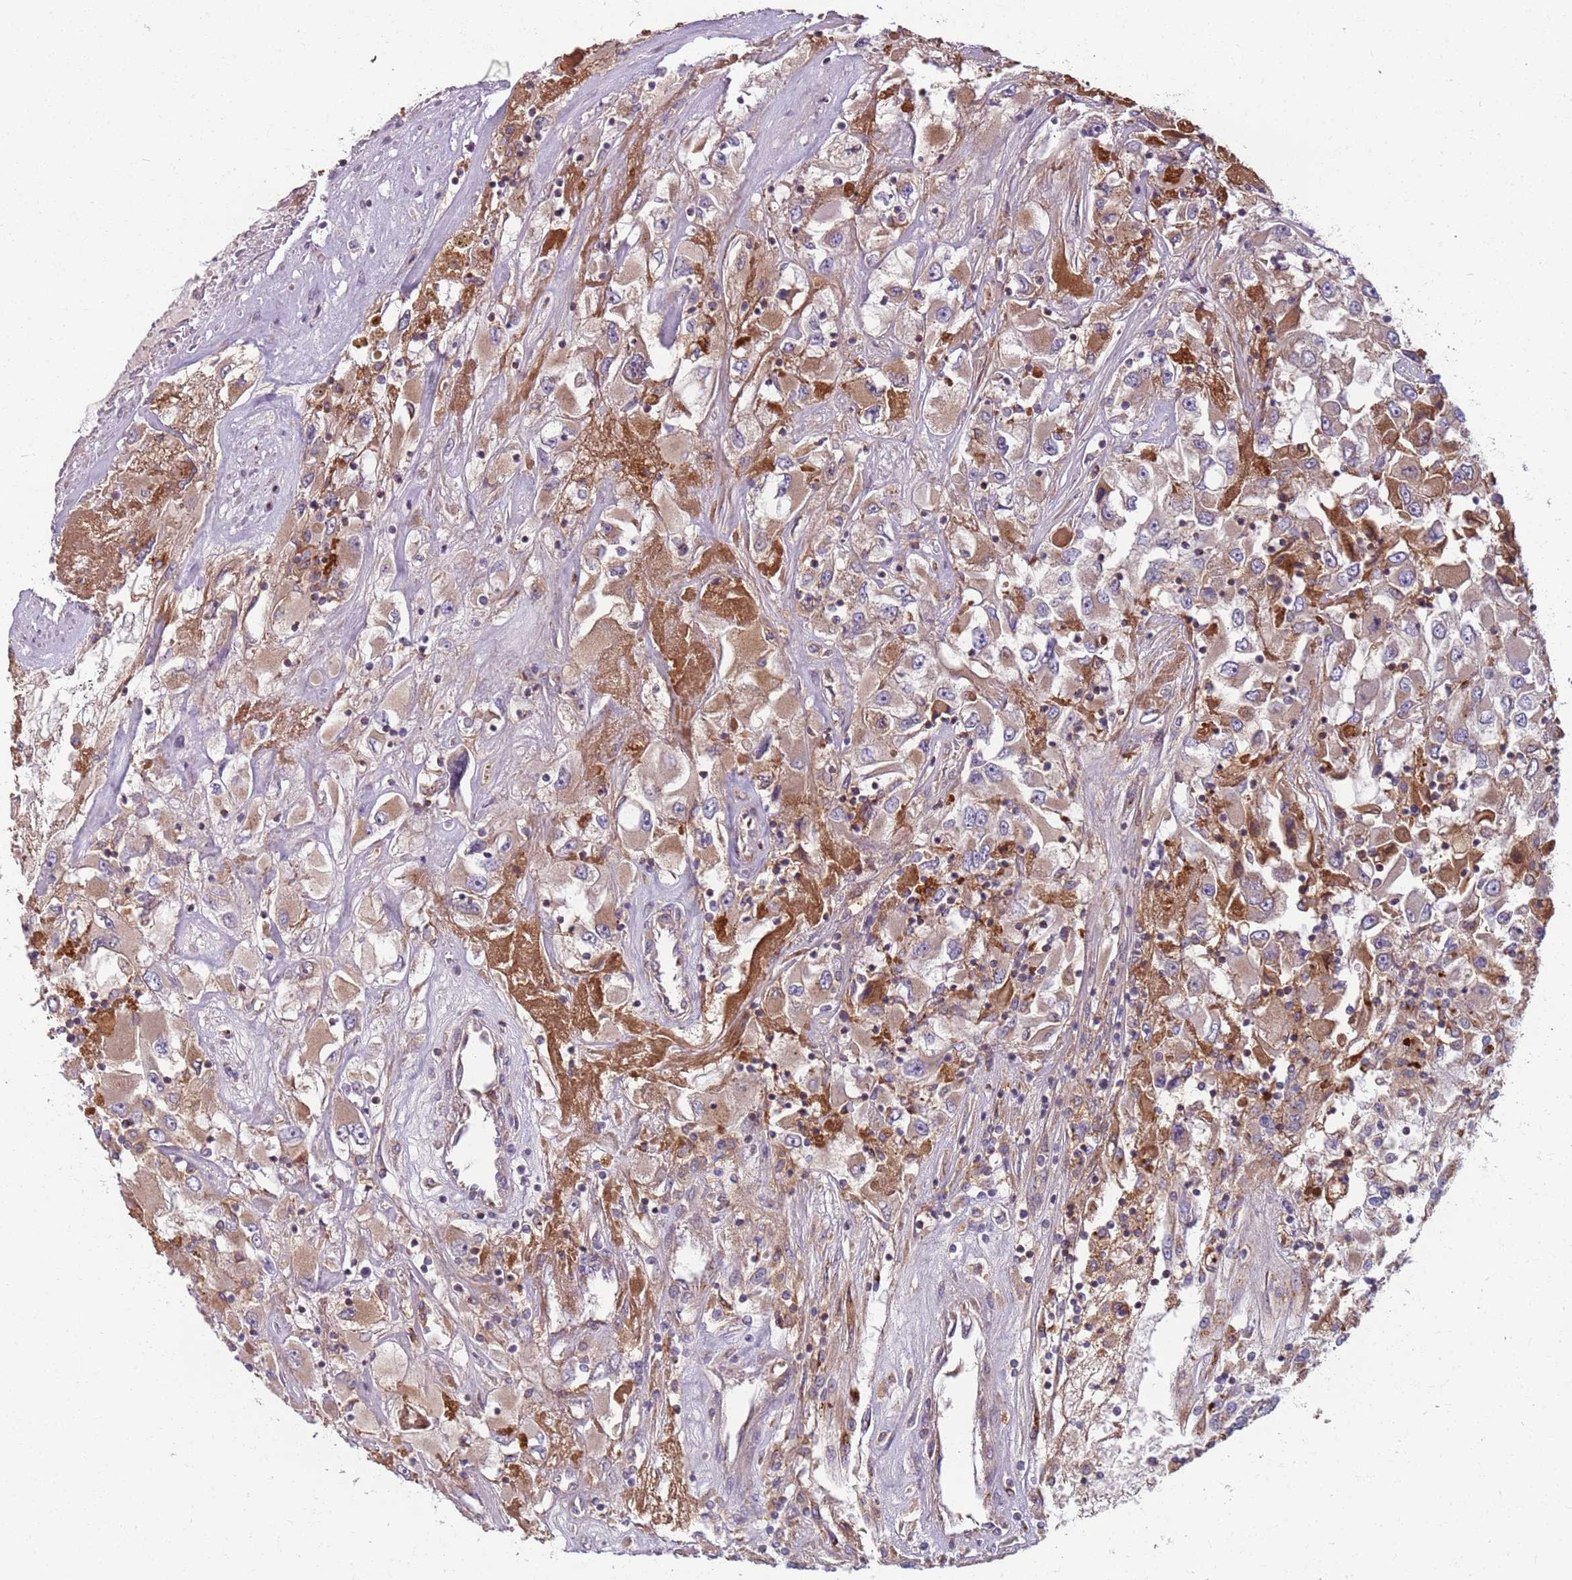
{"staining": {"intensity": "moderate", "quantity": "<25%", "location": "cytoplasmic/membranous"}, "tissue": "renal cancer", "cell_type": "Tumor cells", "image_type": "cancer", "snomed": [{"axis": "morphology", "description": "Adenocarcinoma, NOS"}, {"axis": "topography", "description": "Kidney"}], "caption": "IHC staining of renal adenocarcinoma, which demonstrates low levels of moderate cytoplasmic/membranous expression in approximately <25% of tumor cells indicating moderate cytoplasmic/membranous protein expression. The staining was performed using DAB (3,3'-diaminobenzidine) (brown) for protein detection and nuclei were counterstained in hematoxylin (blue).", "gene": "AKTIP", "patient": {"sex": "female", "age": 52}}